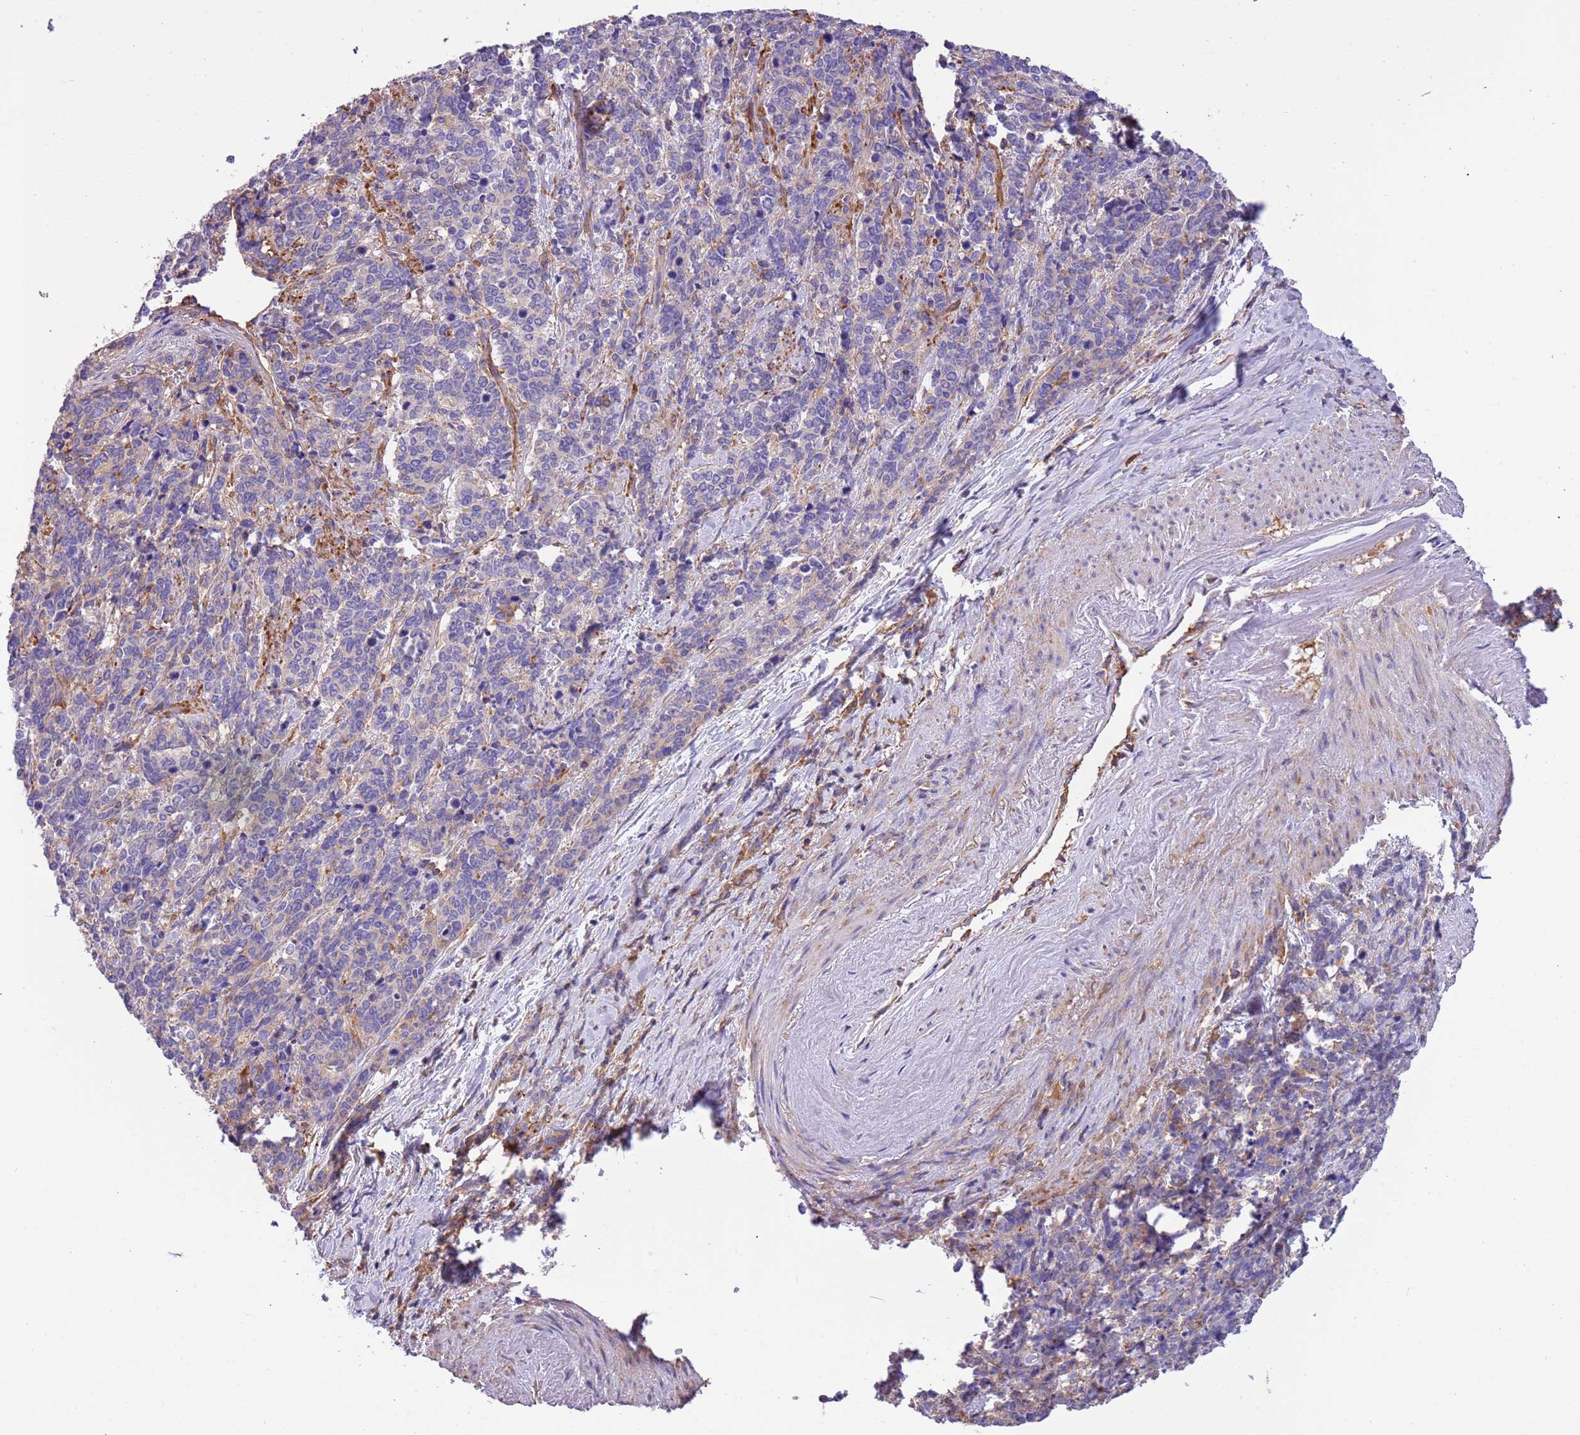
{"staining": {"intensity": "weak", "quantity": "<25%", "location": "cytoplasmic/membranous"}, "tissue": "cervical cancer", "cell_type": "Tumor cells", "image_type": "cancer", "snomed": [{"axis": "morphology", "description": "Squamous cell carcinoma, NOS"}, {"axis": "topography", "description": "Cervix"}], "caption": "Immunohistochemistry (IHC) of cervical squamous cell carcinoma shows no positivity in tumor cells.", "gene": "NAALADL1", "patient": {"sex": "female", "age": 60}}